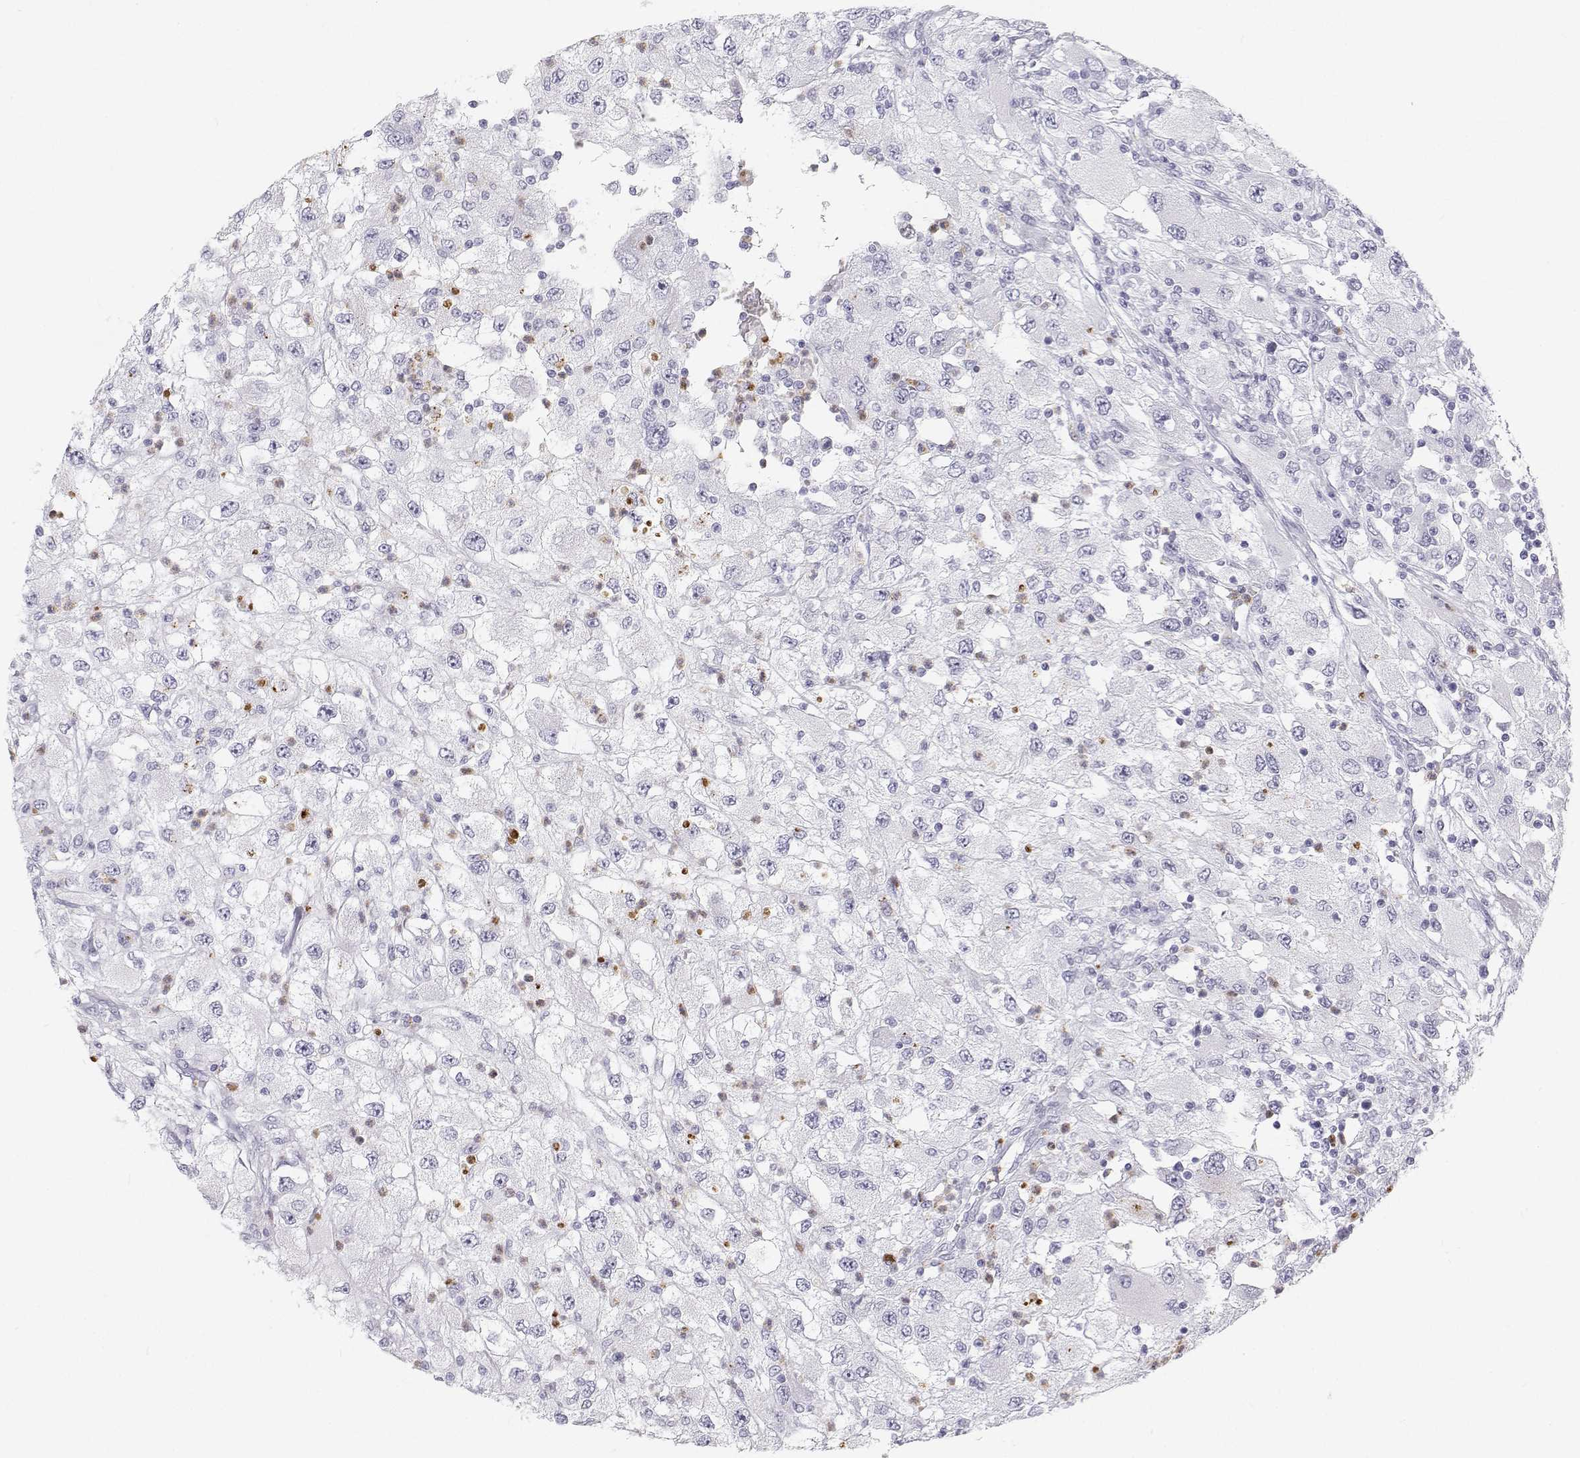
{"staining": {"intensity": "negative", "quantity": "none", "location": "none"}, "tissue": "renal cancer", "cell_type": "Tumor cells", "image_type": "cancer", "snomed": [{"axis": "morphology", "description": "Adenocarcinoma, NOS"}, {"axis": "topography", "description": "Kidney"}], "caption": "Tumor cells are negative for brown protein staining in renal cancer. Brightfield microscopy of immunohistochemistry stained with DAB (brown) and hematoxylin (blue), captured at high magnification.", "gene": "SFTPB", "patient": {"sex": "female", "age": 67}}